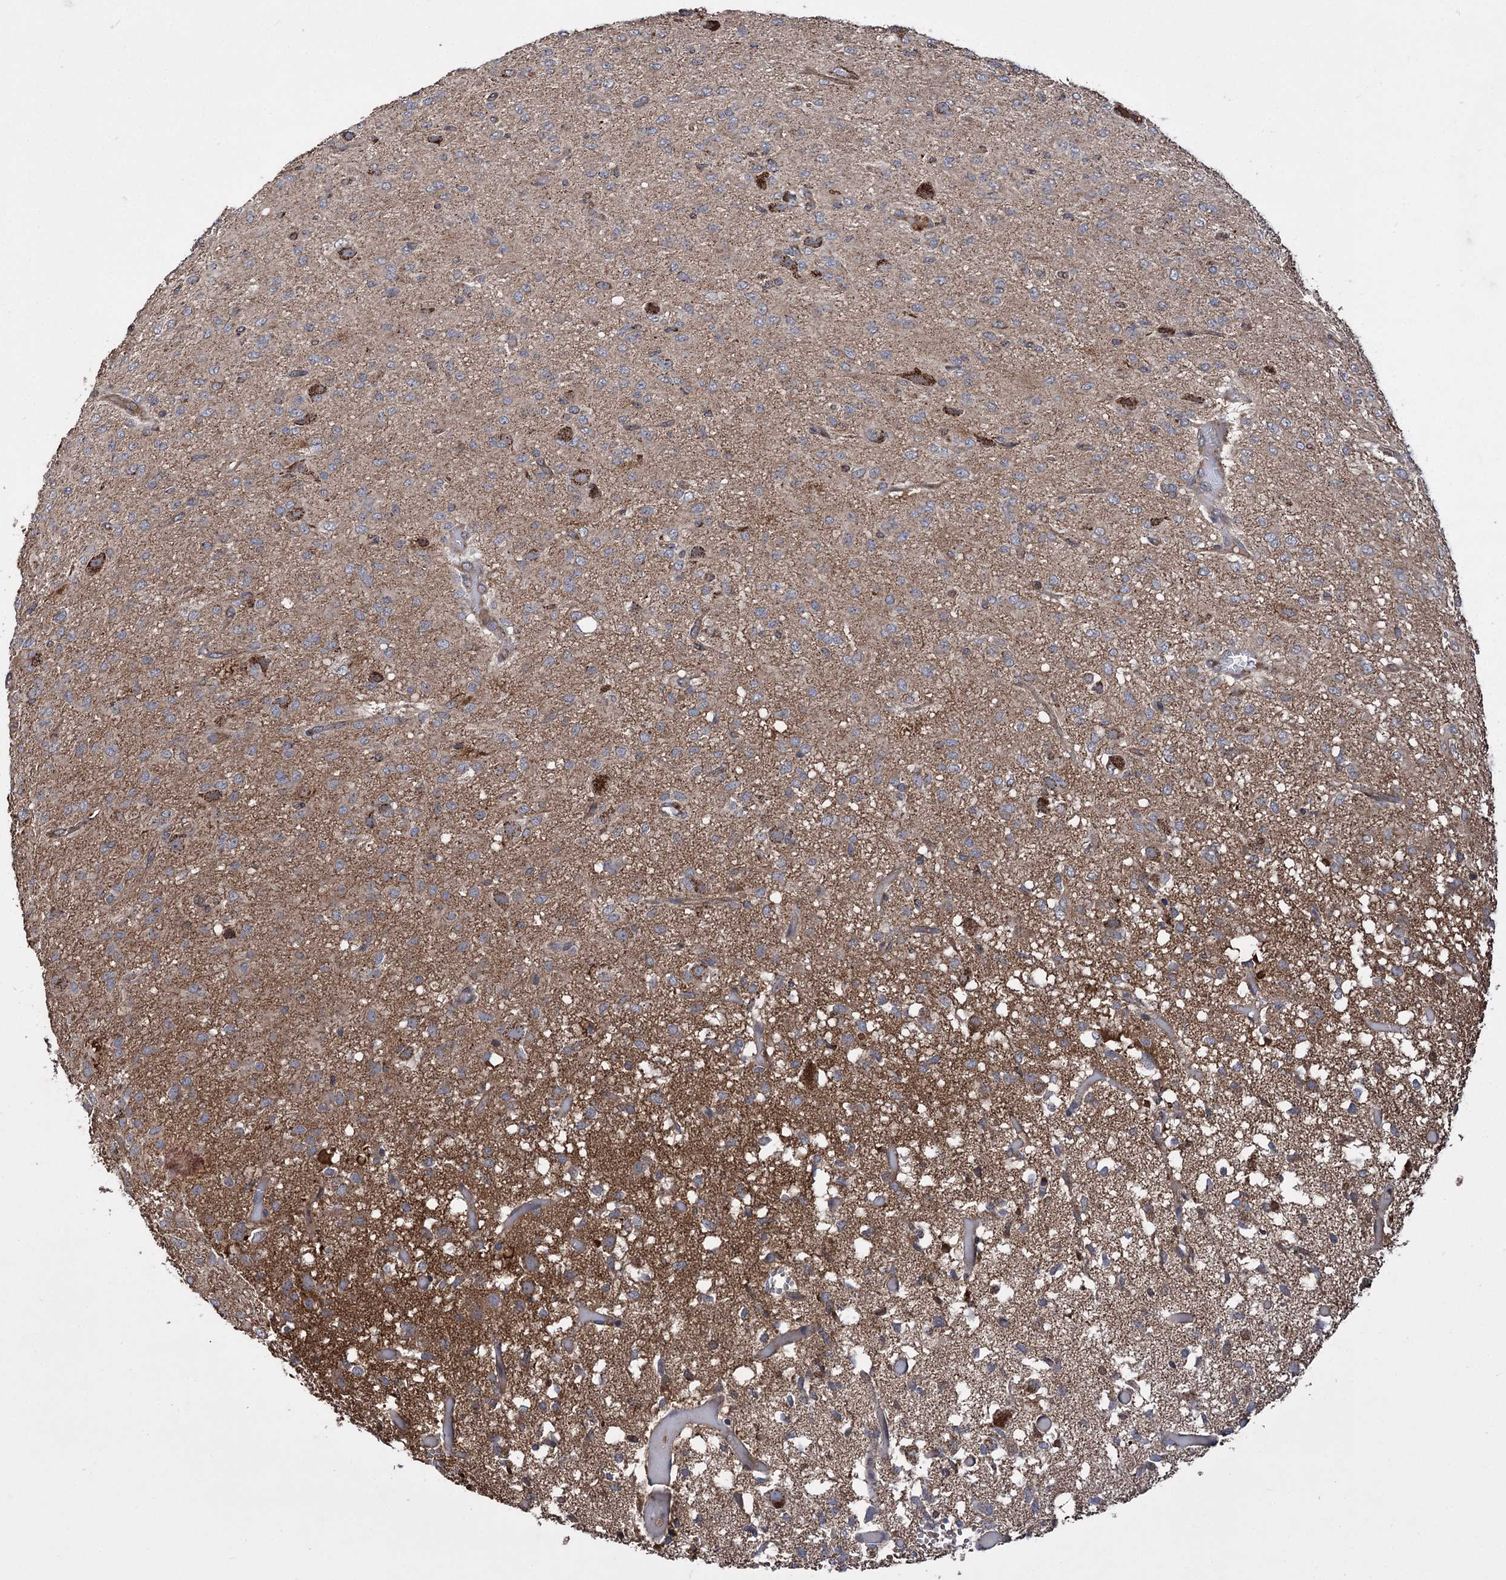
{"staining": {"intensity": "strong", "quantity": "<25%", "location": "cytoplasmic/membranous"}, "tissue": "glioma", "cell_type": "Tumor cells", "image_type": "cancer", "snomed": [{"axis": "morphology", "description": "Glioma, malignant, High grade"}, {"axis": "topography", "description": "Brain"}], "caption": "An immunohistochemistry micrograph of tumor tissue is shown. Protein staining in brown highlights strong cytoplasmic/membranous positivity in high-grade glioma (malignant) within tumor cells. The staining was performed using DAB to visualize the protein expression in brown, while the nuclei were stained in blue with hematoxylin (Magnification: 20x).", "gene": "RASSF3", "patient": {"sex": "female", "age": 59}}